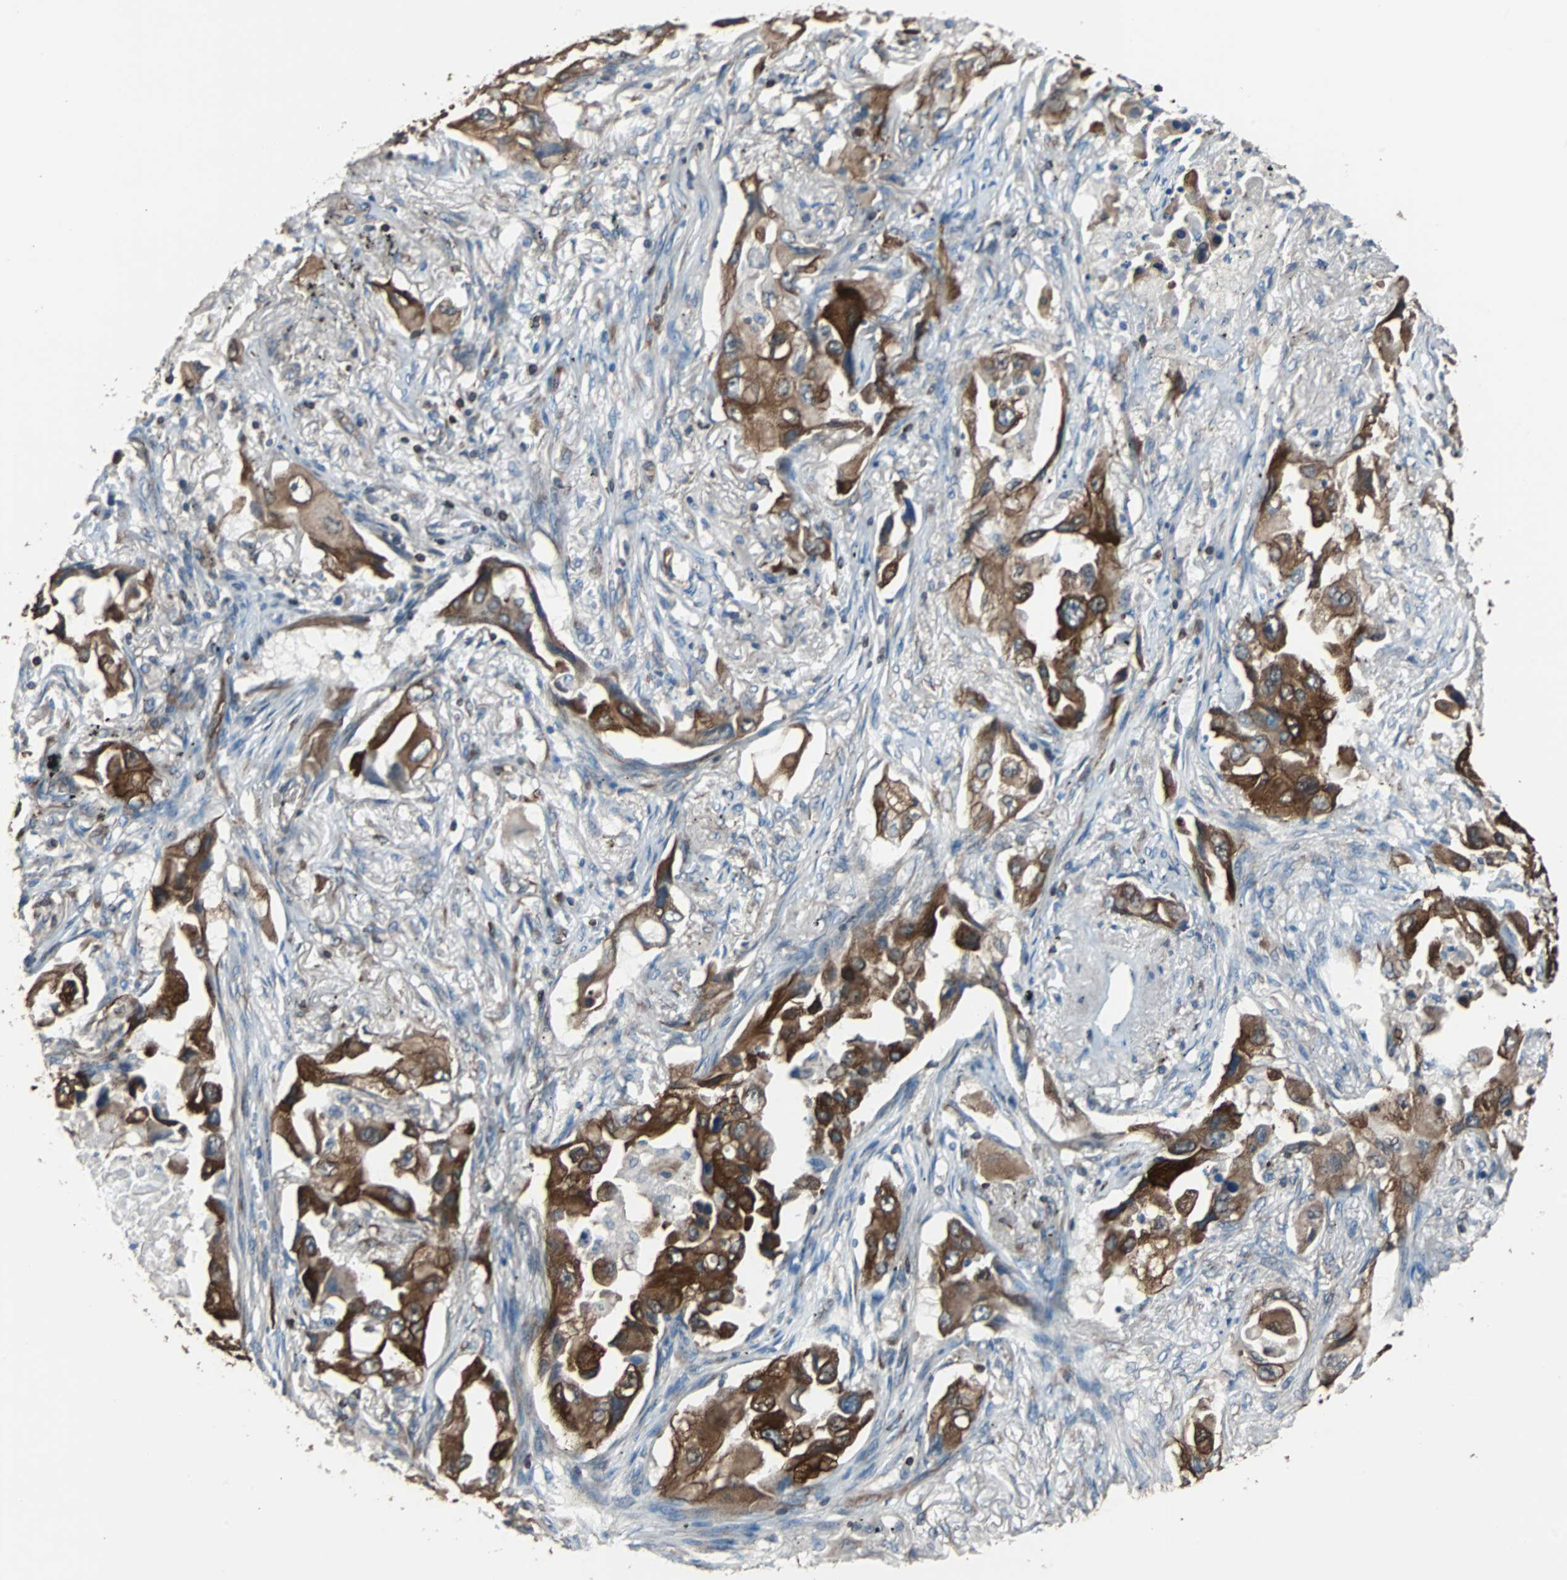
{"staining": {"intensity": "strong", "quantity": ">75%", "location": "cytoplasmic/membranous"}, "tissue": "lung cancer", "cell_type": "Tumor cells", "image_type": "cancer", "snomed": [{"axis": "morphology", "description": "Adenocarcinoma, NOS"}, {"axis": "topography", "description": "Lung"}], "caption": "High-magnification brightfield microscopy of lung cancer (adenocarcinoma) stained with DAB (brown) and counterstained with hematoxylin (blue). tumor cells exhibit strong cytoplasmic/membranous staining is present in about>75% of cells. (brown staining indicates protein expression, while blue staining denotes nuclei).", "gene": "PBXIP1", "patient": {"sex": "female", "age": 65}}